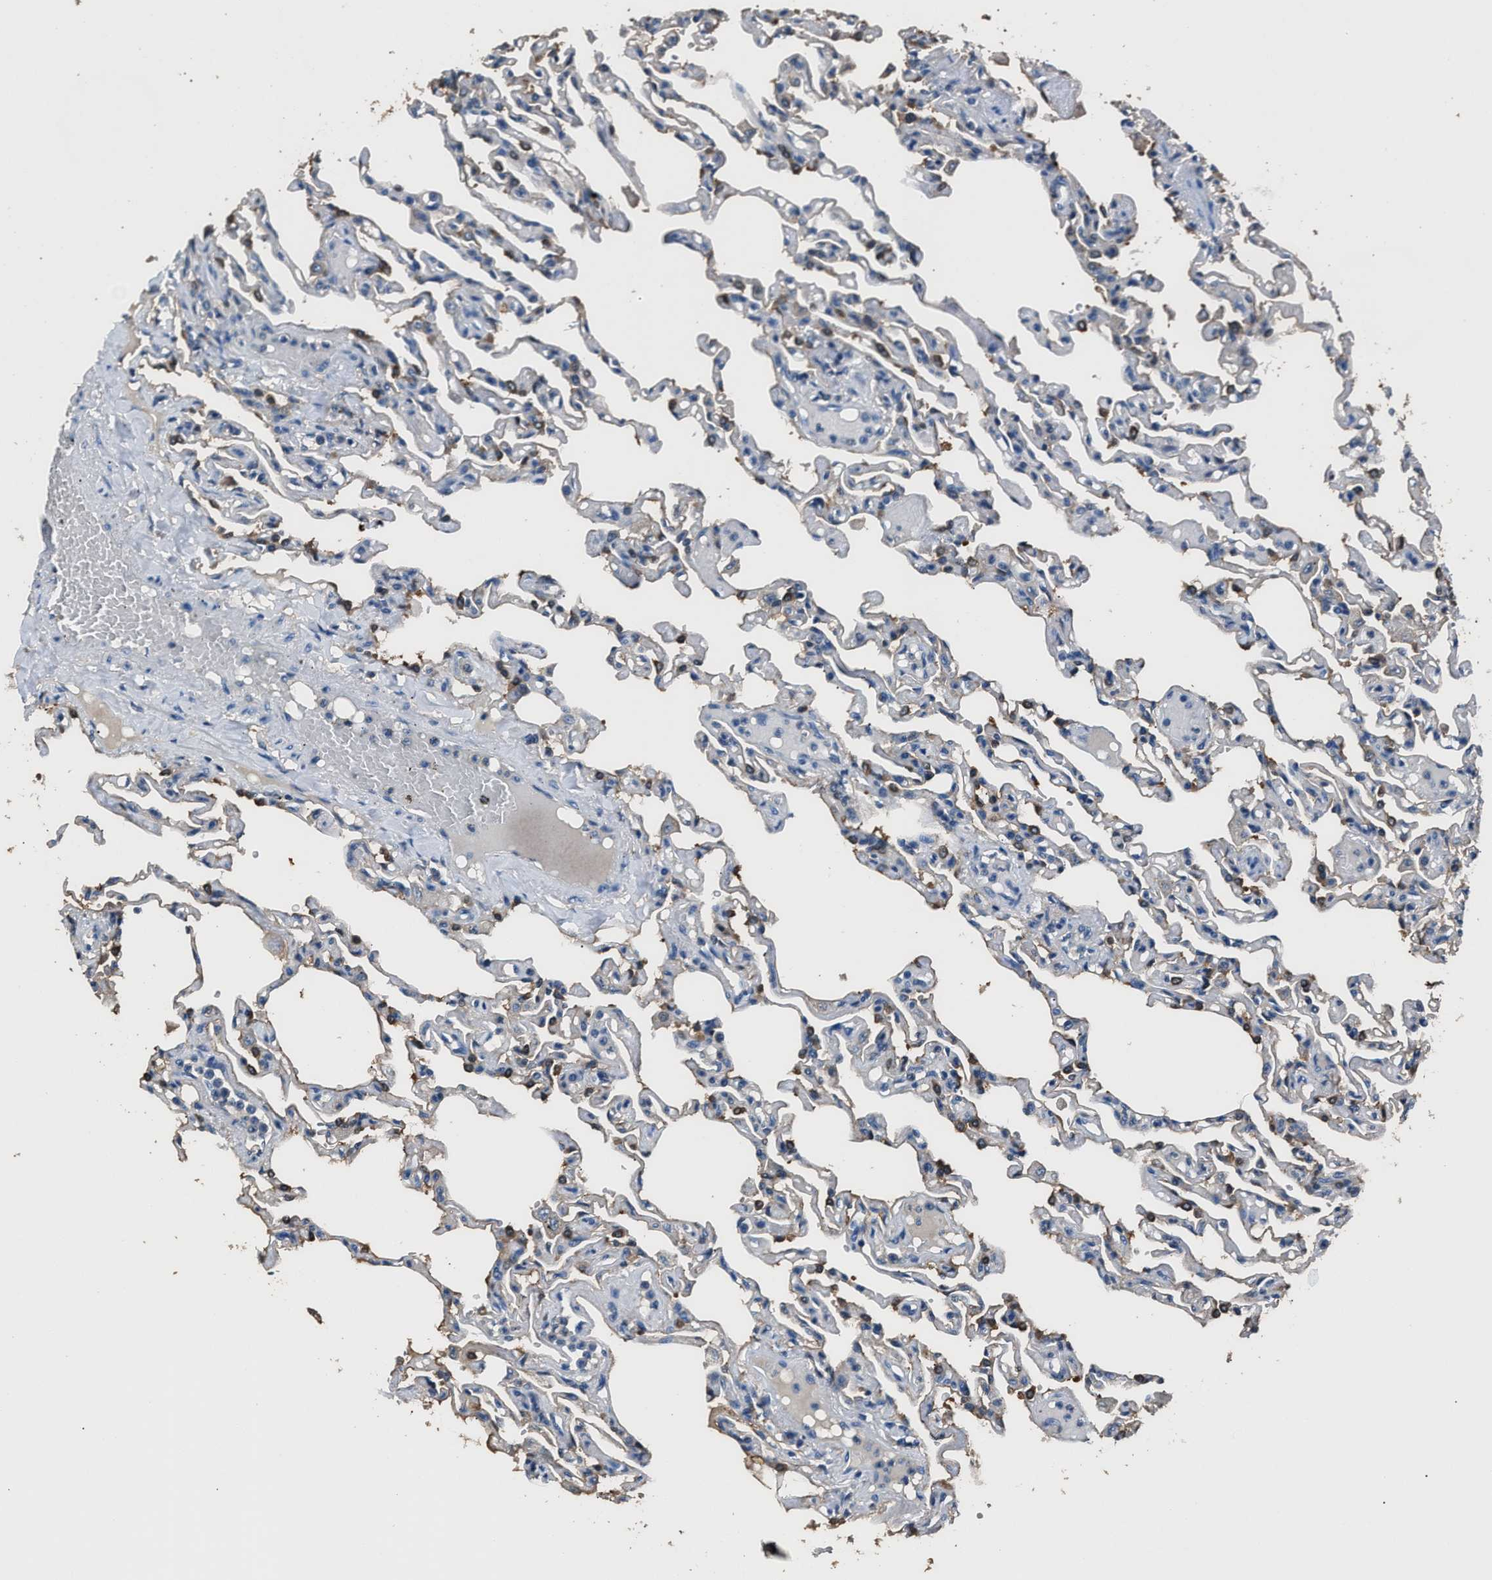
{"staining": {"intensity": "strong", "quantity": "25%-75%", "location": "cytoplasmic/membranous"}, "tissue": "lung", "cell_type": "Alveolar cells", "image_type": "normal", "snomed": [{"axis": "morphology", "description": "Normal tissue, NOS"}, {"axis": "topography", "description": "Lung"}], "caption": "Immunohistochemistry of benign human lung displays high levels of strong cytoplasmic/membranous expression in approximately 25%-75% of alveolar cells. The staining was performed using DAB to visualize the protein expression in brown, while the nuclei were stained in blue with hematoxylin (Magnification: 20x).", "gene": "GSTP1", "patient": {"sex": "male", "age": 21}}